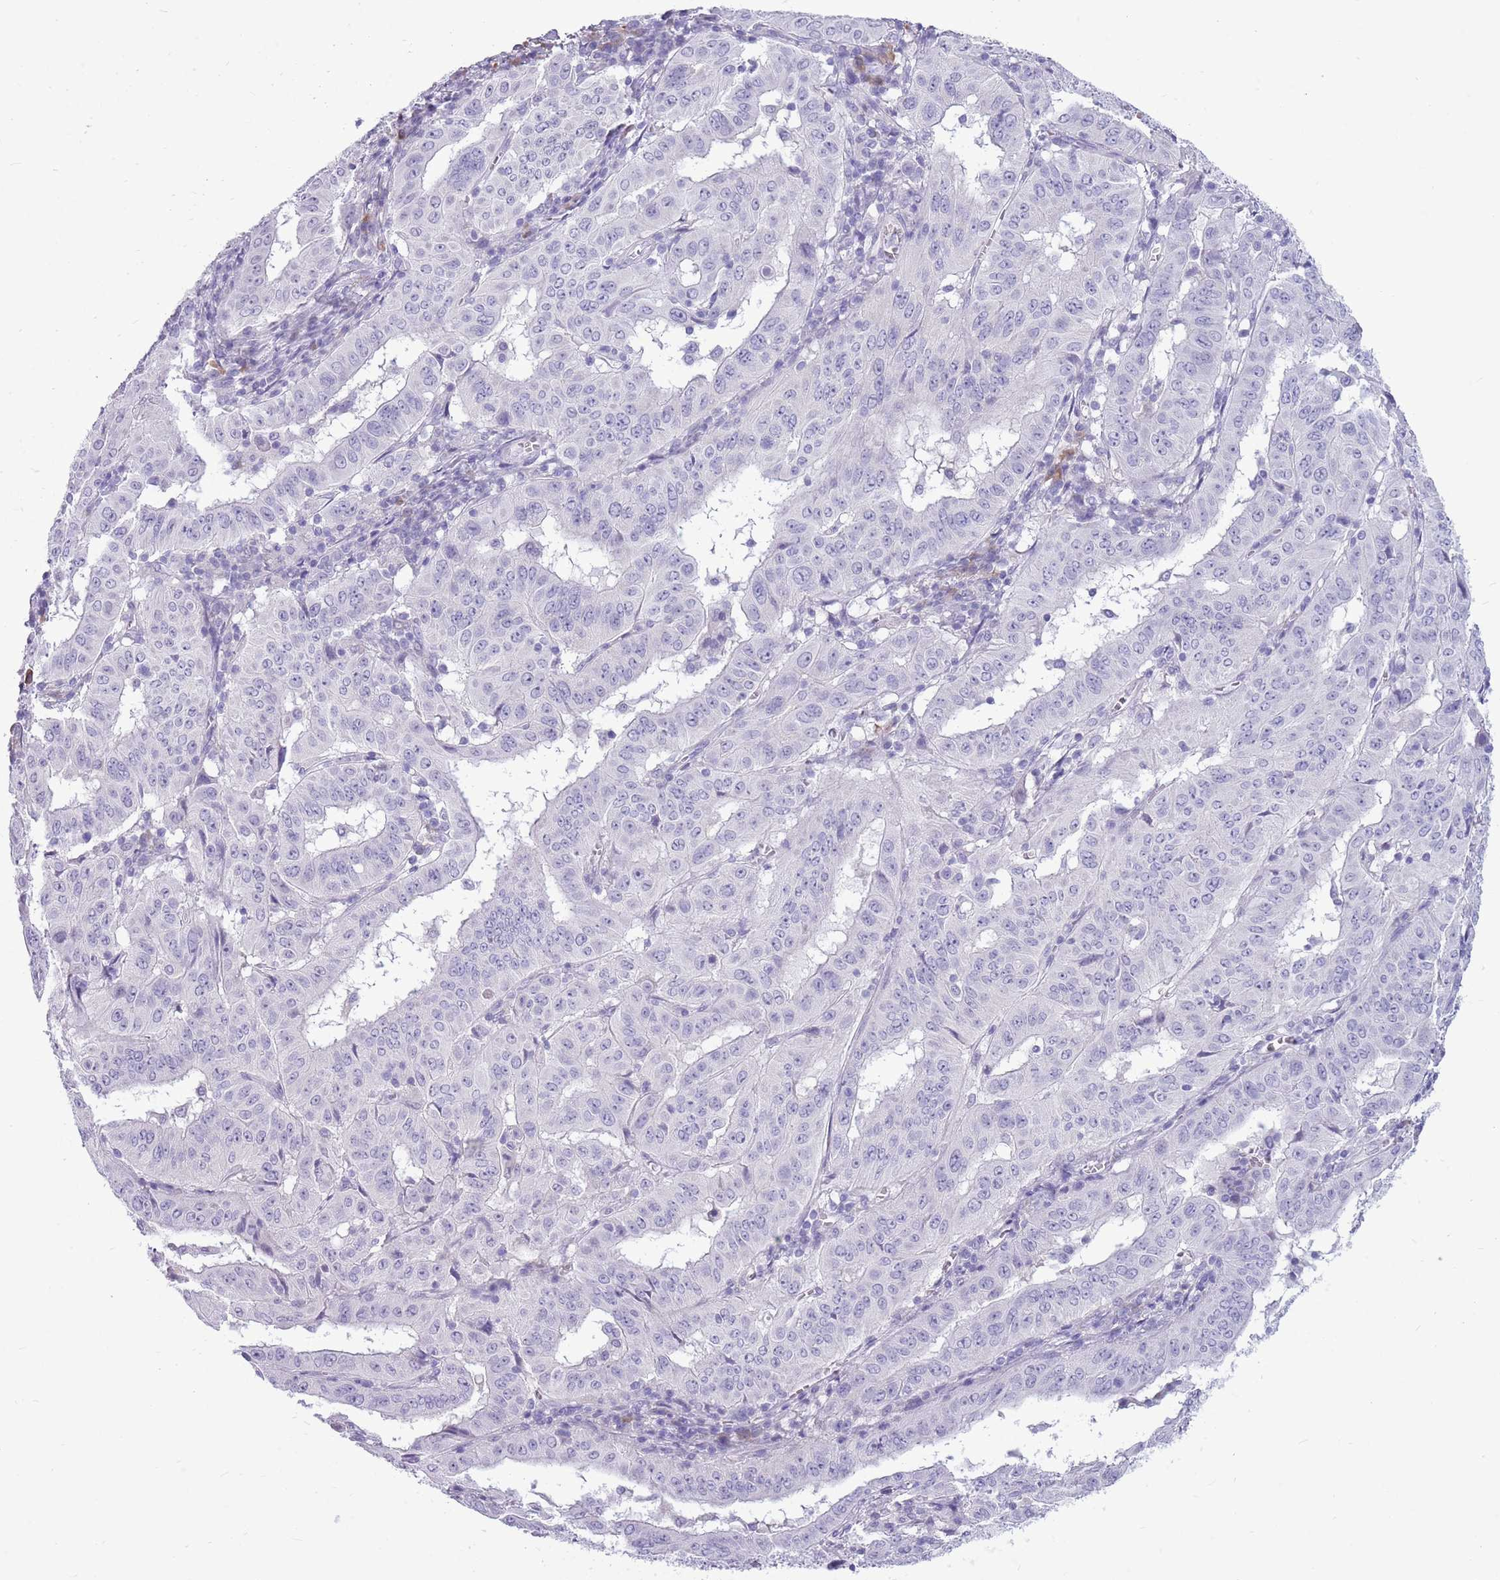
{"staining": {"intensity": "negative", "quantity": "none", "location": "none"}, "tissue": "pancreatic cancer", "cell_type": "Tumor cells", "image_type": "cancer", "snomed": [{"axis": "morphology", "description": "Adenocarcinoma, NOS"}, {"axis": "topography", "description": "Pancreas"}], "caption": "Immunohistochemistry (IHC) of human pancreatic cancer demonstrates no staining in tumor cells.", "gene": "ZNF425", "patient": {"sex": "male", "age": 63}}